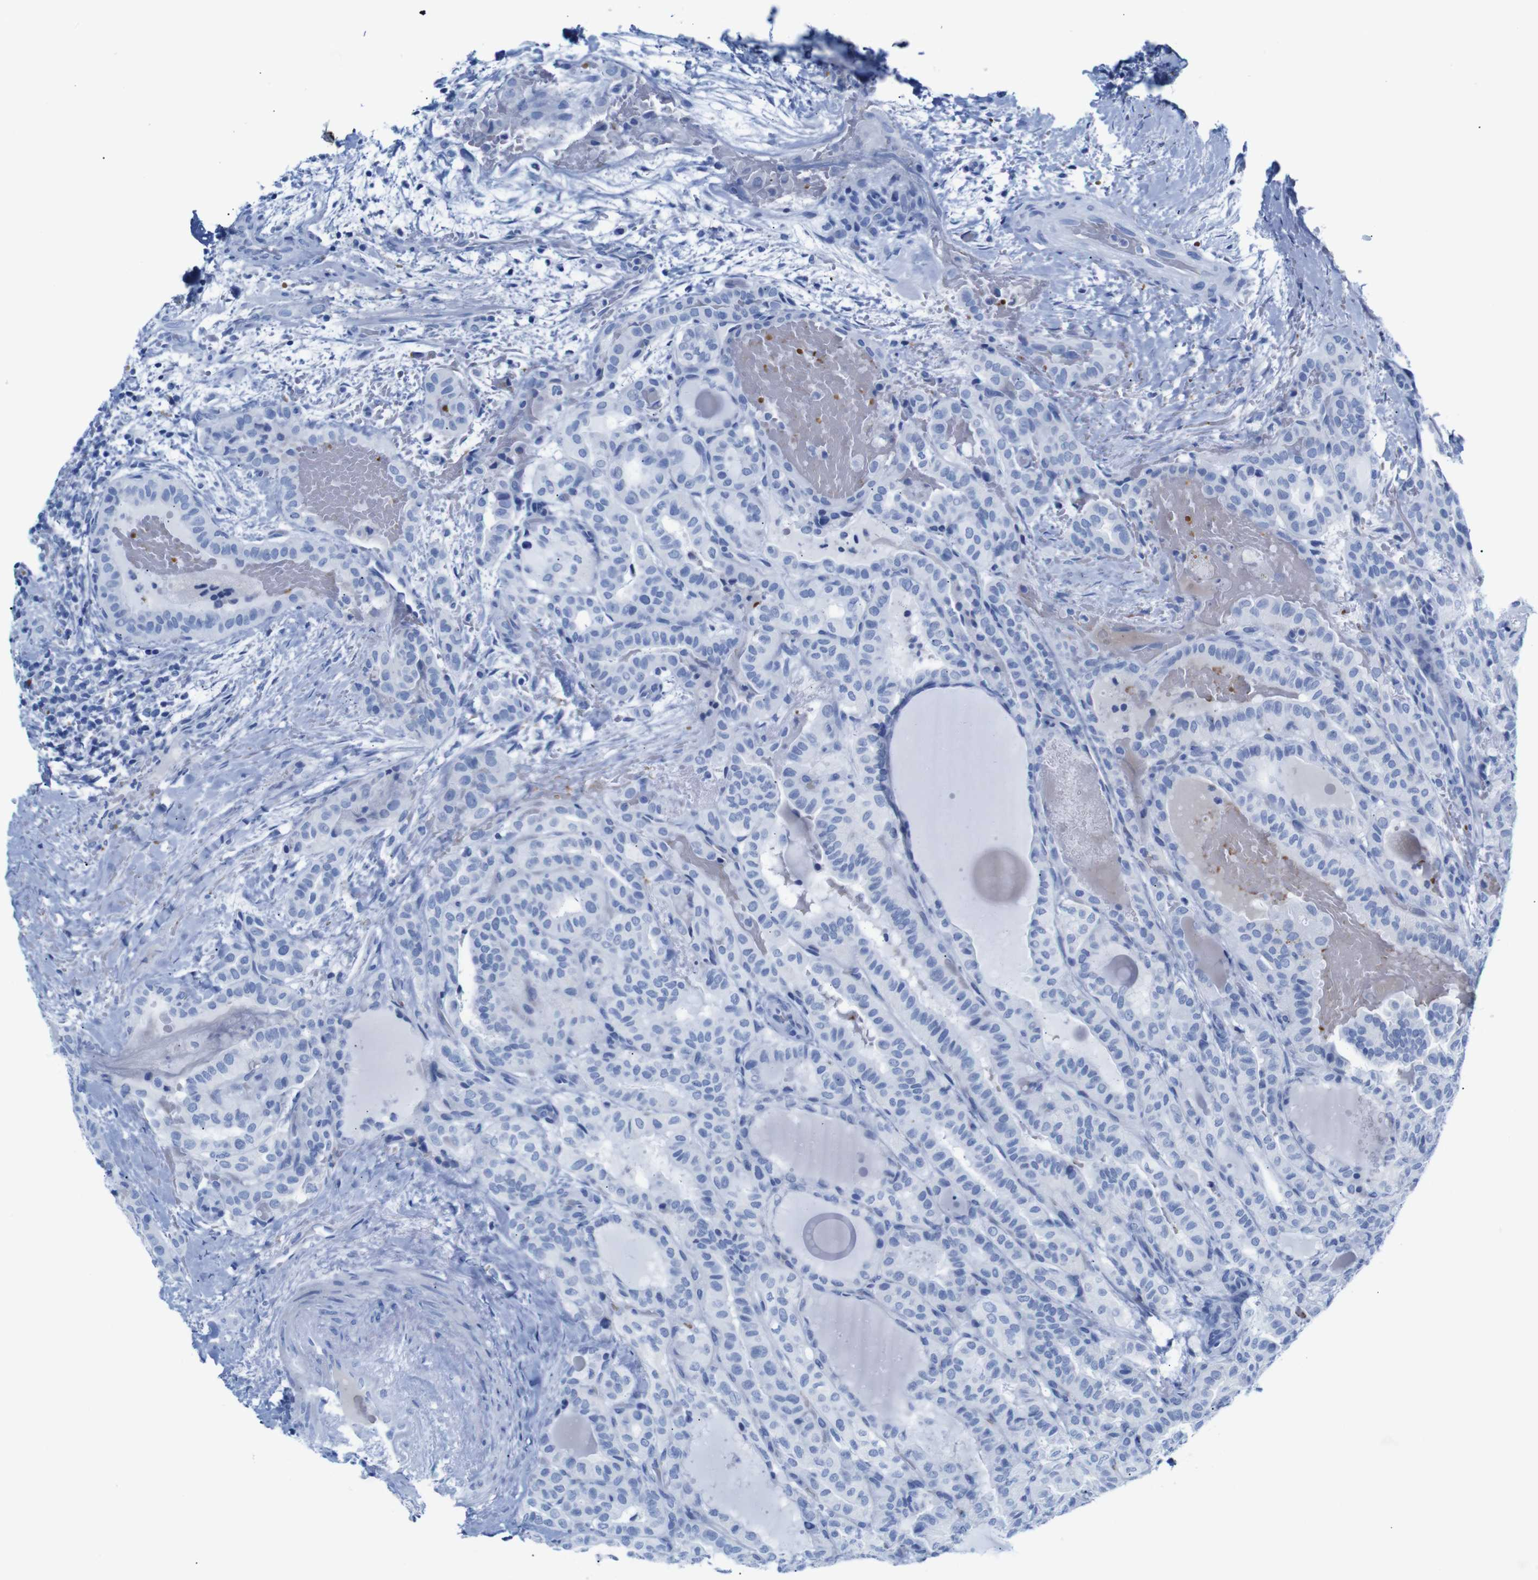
{"staining": {"intensity": "negative", "quantity": "none", "location": "none"}, "tissue": "thyroid cancer", "cell_type": "Tumor cells", "image_type": "cancer", "snomed": [{"axis": "morphology", "description": "Papillary adenocarcinoma, NOS"}, {"axis": "topography", "description": "Thyroid gland"}], "caption": "High magnification brightfield microscopy of thyroid cancer stained with DAB (brown) and counterstained with hematoxylin (blue): tumor cells show no significant staining.", "gene": "ERVMER34-1", "patient": {"sex": "male", "age": 77}}